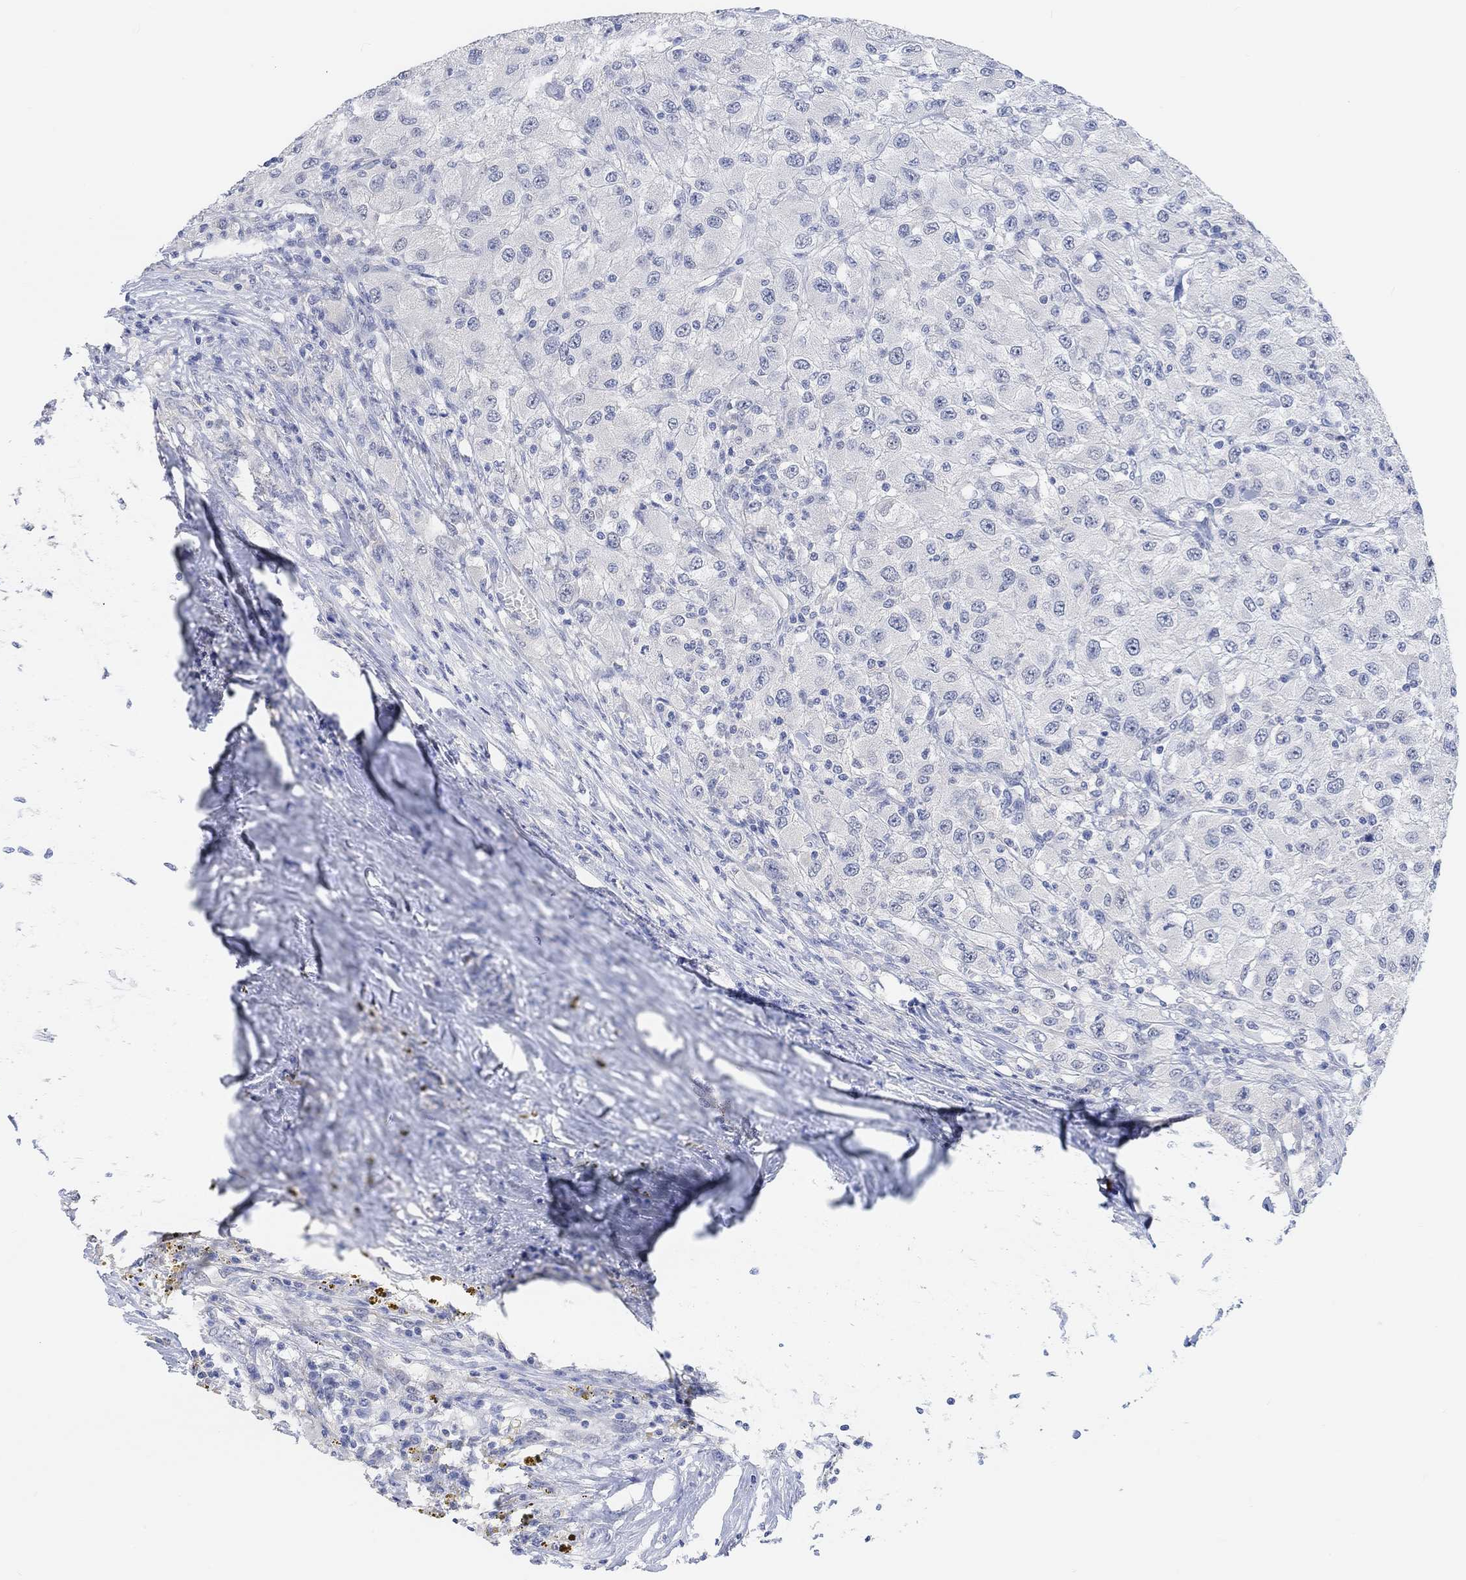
{"staining": {"intensity": "negative", "quantity": "none", "location": "none"}, "tissue": "renal cancer", "cell_type": "Tumor cells", "image_type": "cancer", "snomed": [{"axis": "morphology", "description": "Adenocarcinoma, NOS"}, {"axis": "topography", "description": "Kidney"}], "caption": "This is an IHC photomicrograph of renal cancer. There is no positivity in tumor cells.", "gene": "MUC1", "patient": {"sex": "female", "age": 67}}